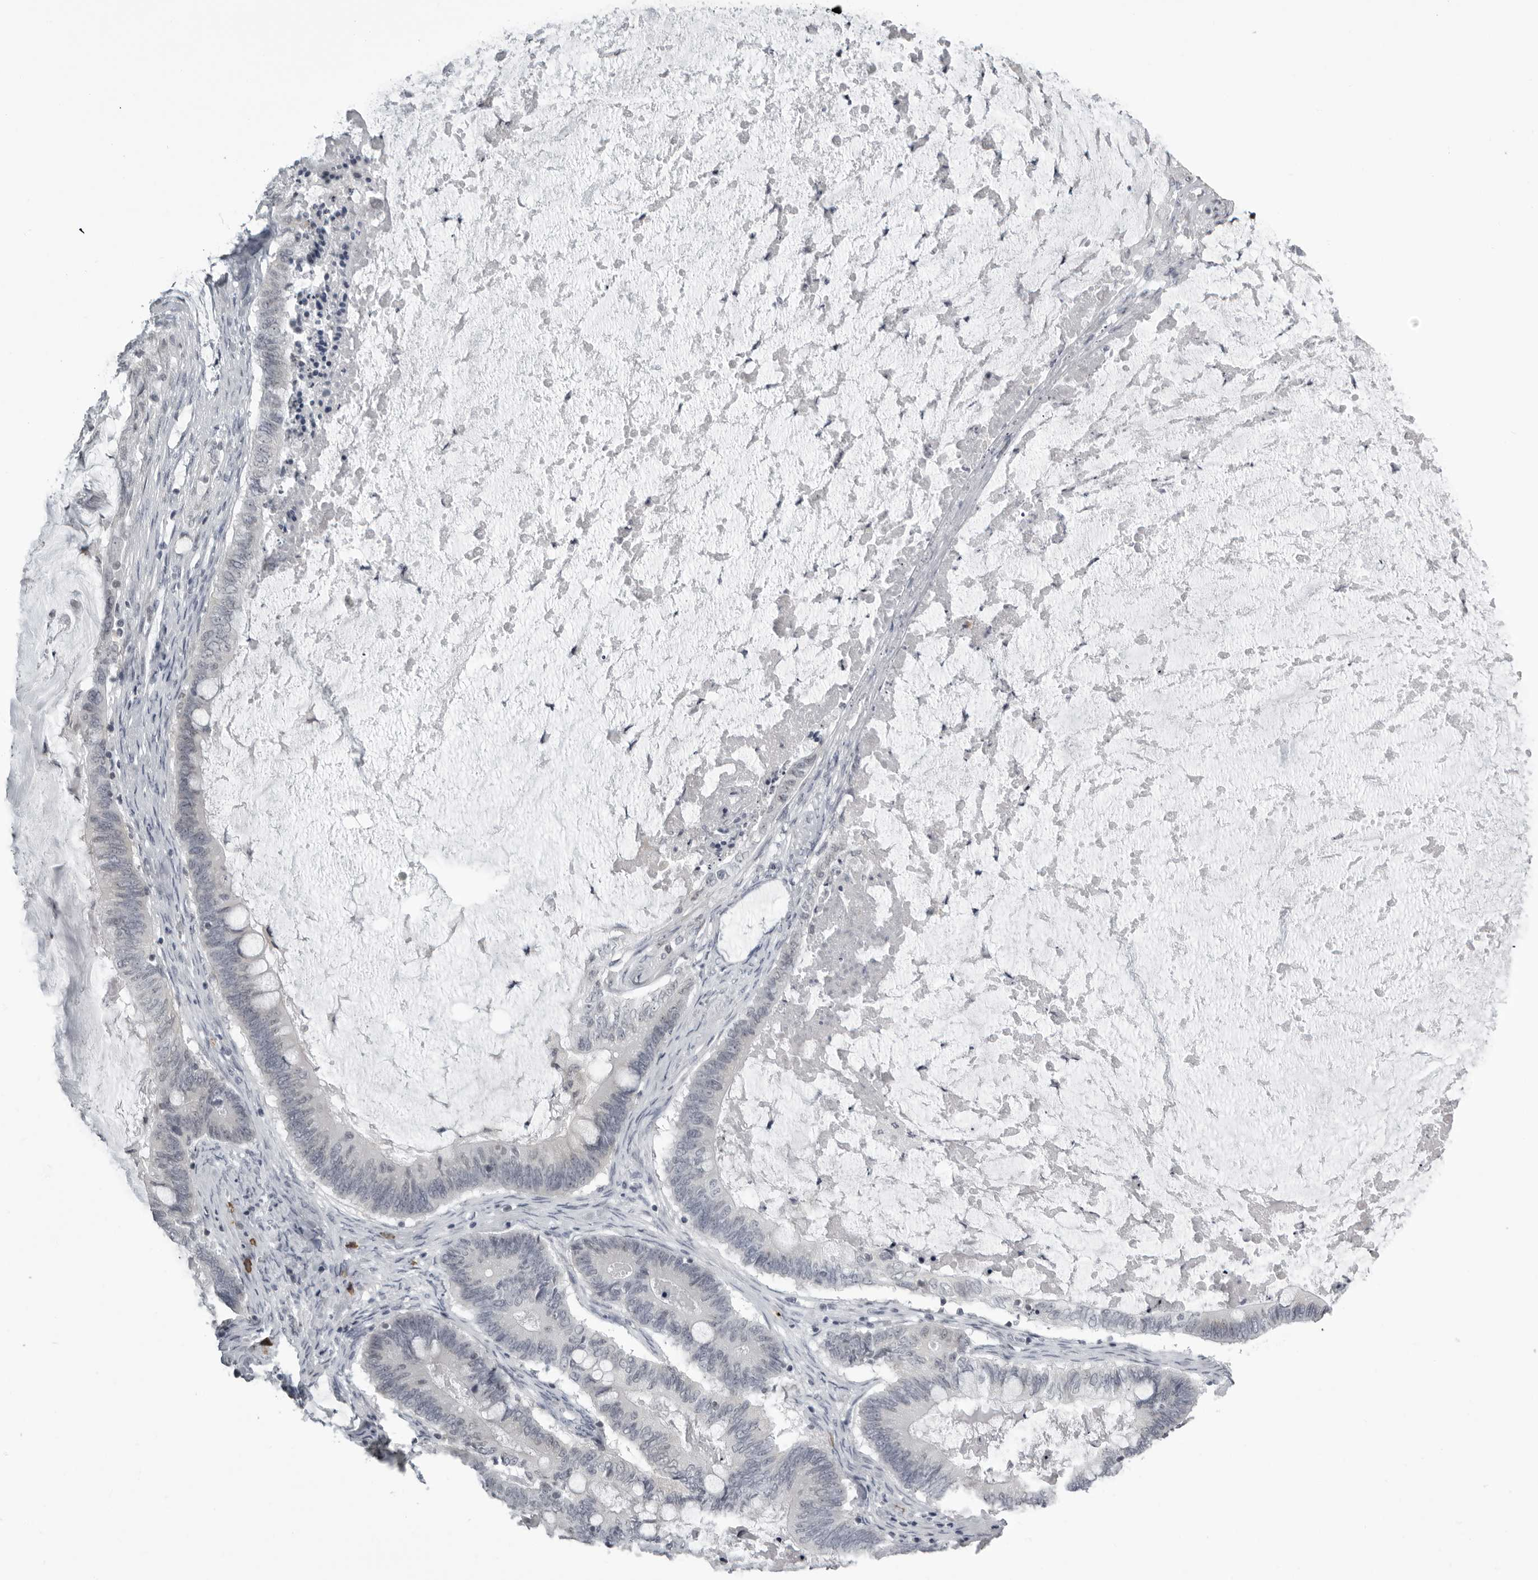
{"staining": {"intensity": "negative", "quantity": "none", "location": "none"}, "tissue": "ovarian cancer", "cell_type": "Tumor cells", "image_type": "cancer", "snomed": [{"axis": "morphology", "description": "Cystadenocarcinoma, mucinous, NOS"}, {"axis": "topography", "description": "Ovary"}], "caption": "An image of ovarian cancer stained for a protein exhibits no brown staining in tumor cells.", "gene": "RTCA", "patient": {"sex": "female", "age": 61}}